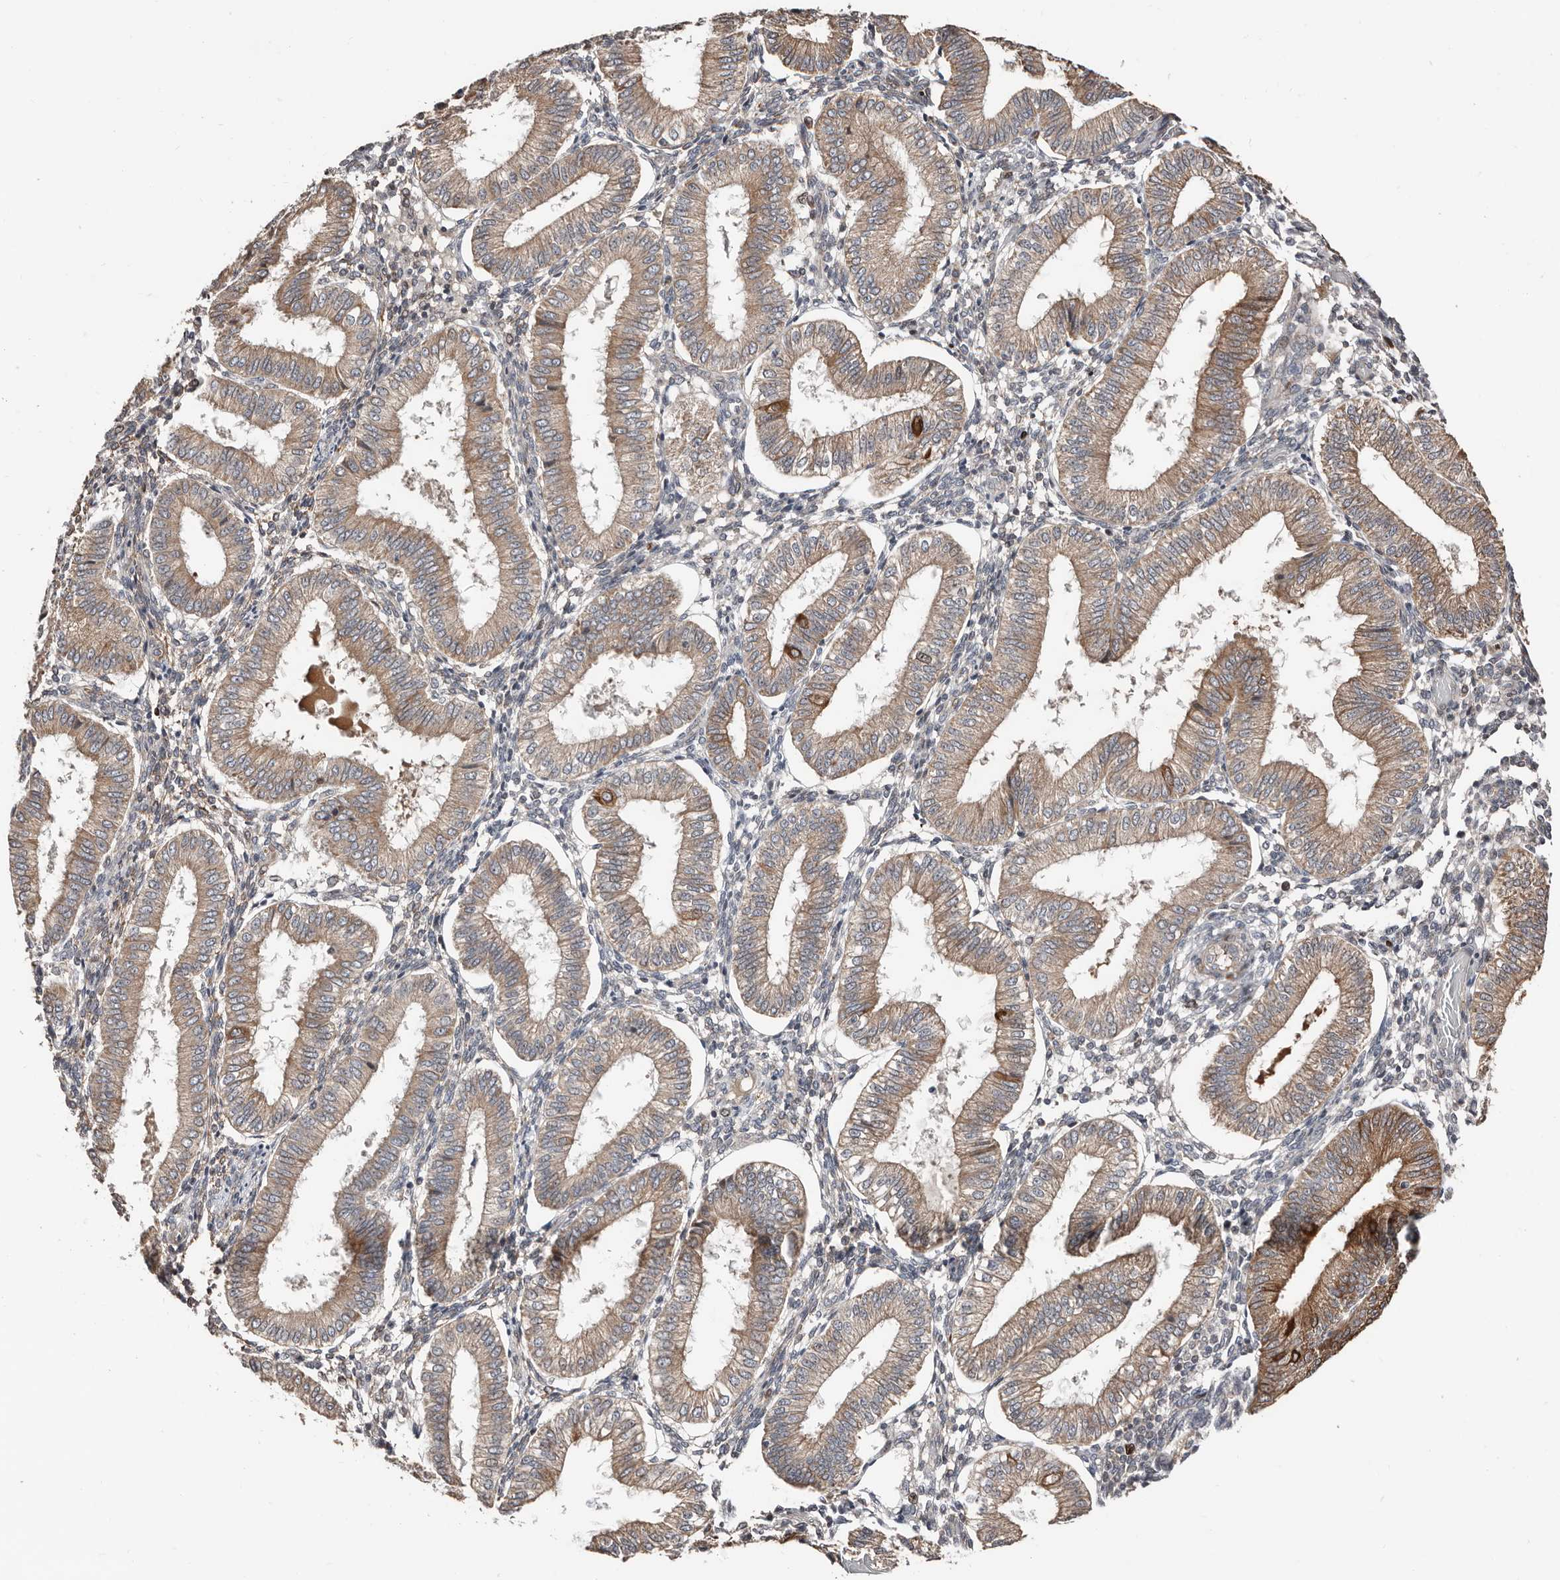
{"staining": {"intensity": "weak", "quantity": "<25%", "location": "cytoplasmic/membranous"}, "tissue": "endometrium", "cell_type": "Cells in endometrial stroma", "image_type": "normal", "snomed": [{"axis": "morphology", "description": "Normal tissue, NOS"}, {"axis": "topography", "description": "Endometrium"}], "caption": "IHC of benign human endometrium displays no staining in cells in endometrial stroma. (DAB (3,3'-diaminobenzidine) immunohistochemistry (IHC) visualized using brightfield microscopy, high magnification).", "gene": "SMYD4", "patient": {"sex": "female", "age": 39}}